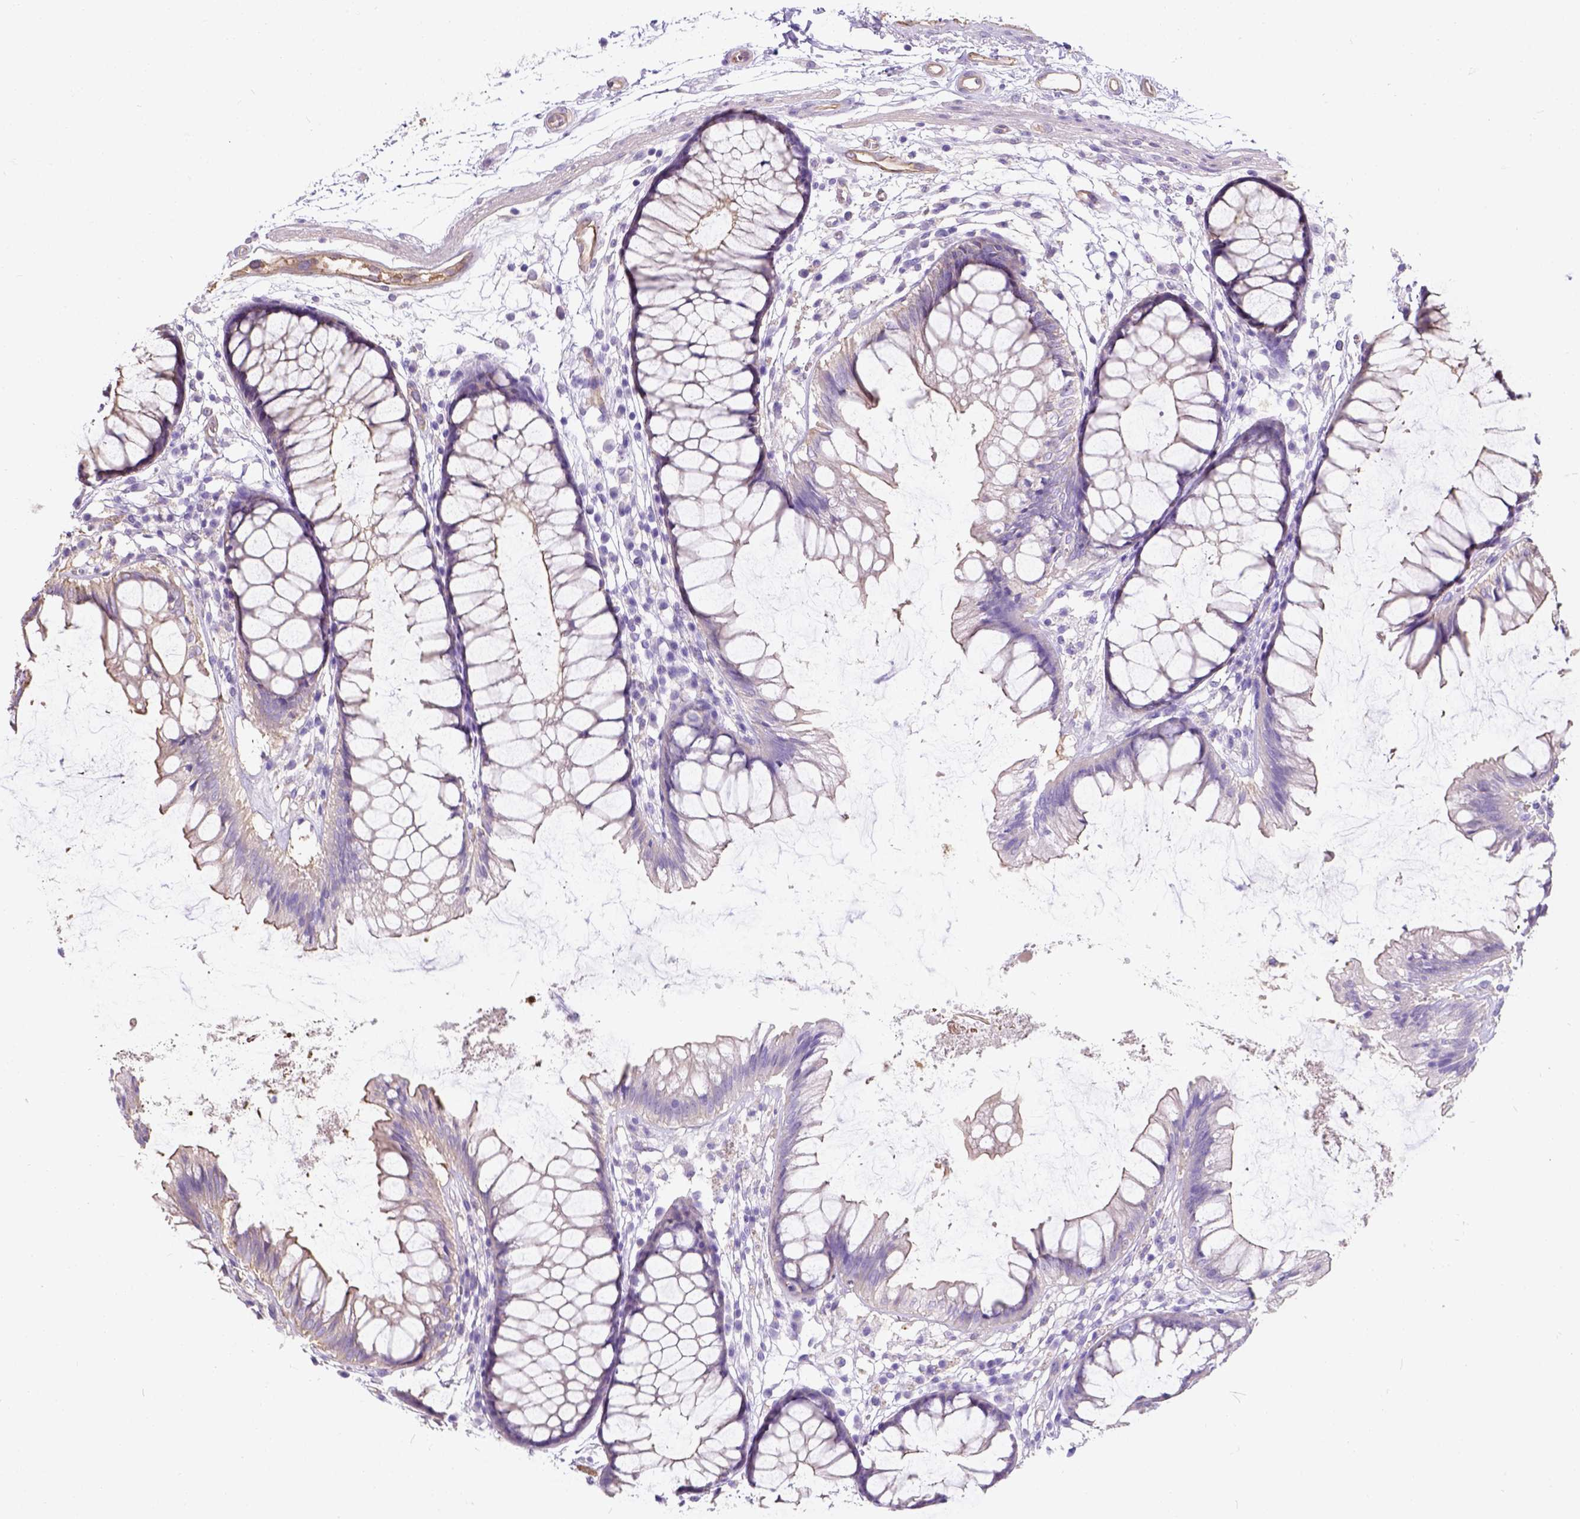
{"staining": {"intensity": "moderate", "quantity": ">75%", "location": "cytoplasmic/membranous"}, "tissue": "colon", "cell_type": "Endothelial cells", "image_type": "normal", "snomed": [{"axis": "morphology", "description": "Normal tissue, NOS"}, {"axis": "morphology", "description": "Adenocarcinoma, NOS"}, {"axis": "topography", "description": "Colon"}], "caption": "An immunohistochemistry (IHC) image of benign tissue is shown. Protein staining in brown highlights moderate cytoplasmic/membranous positivity in colon within endothelial cells.", "gene": "PHF7", "patient": {"sex": "male", "age": 65}}